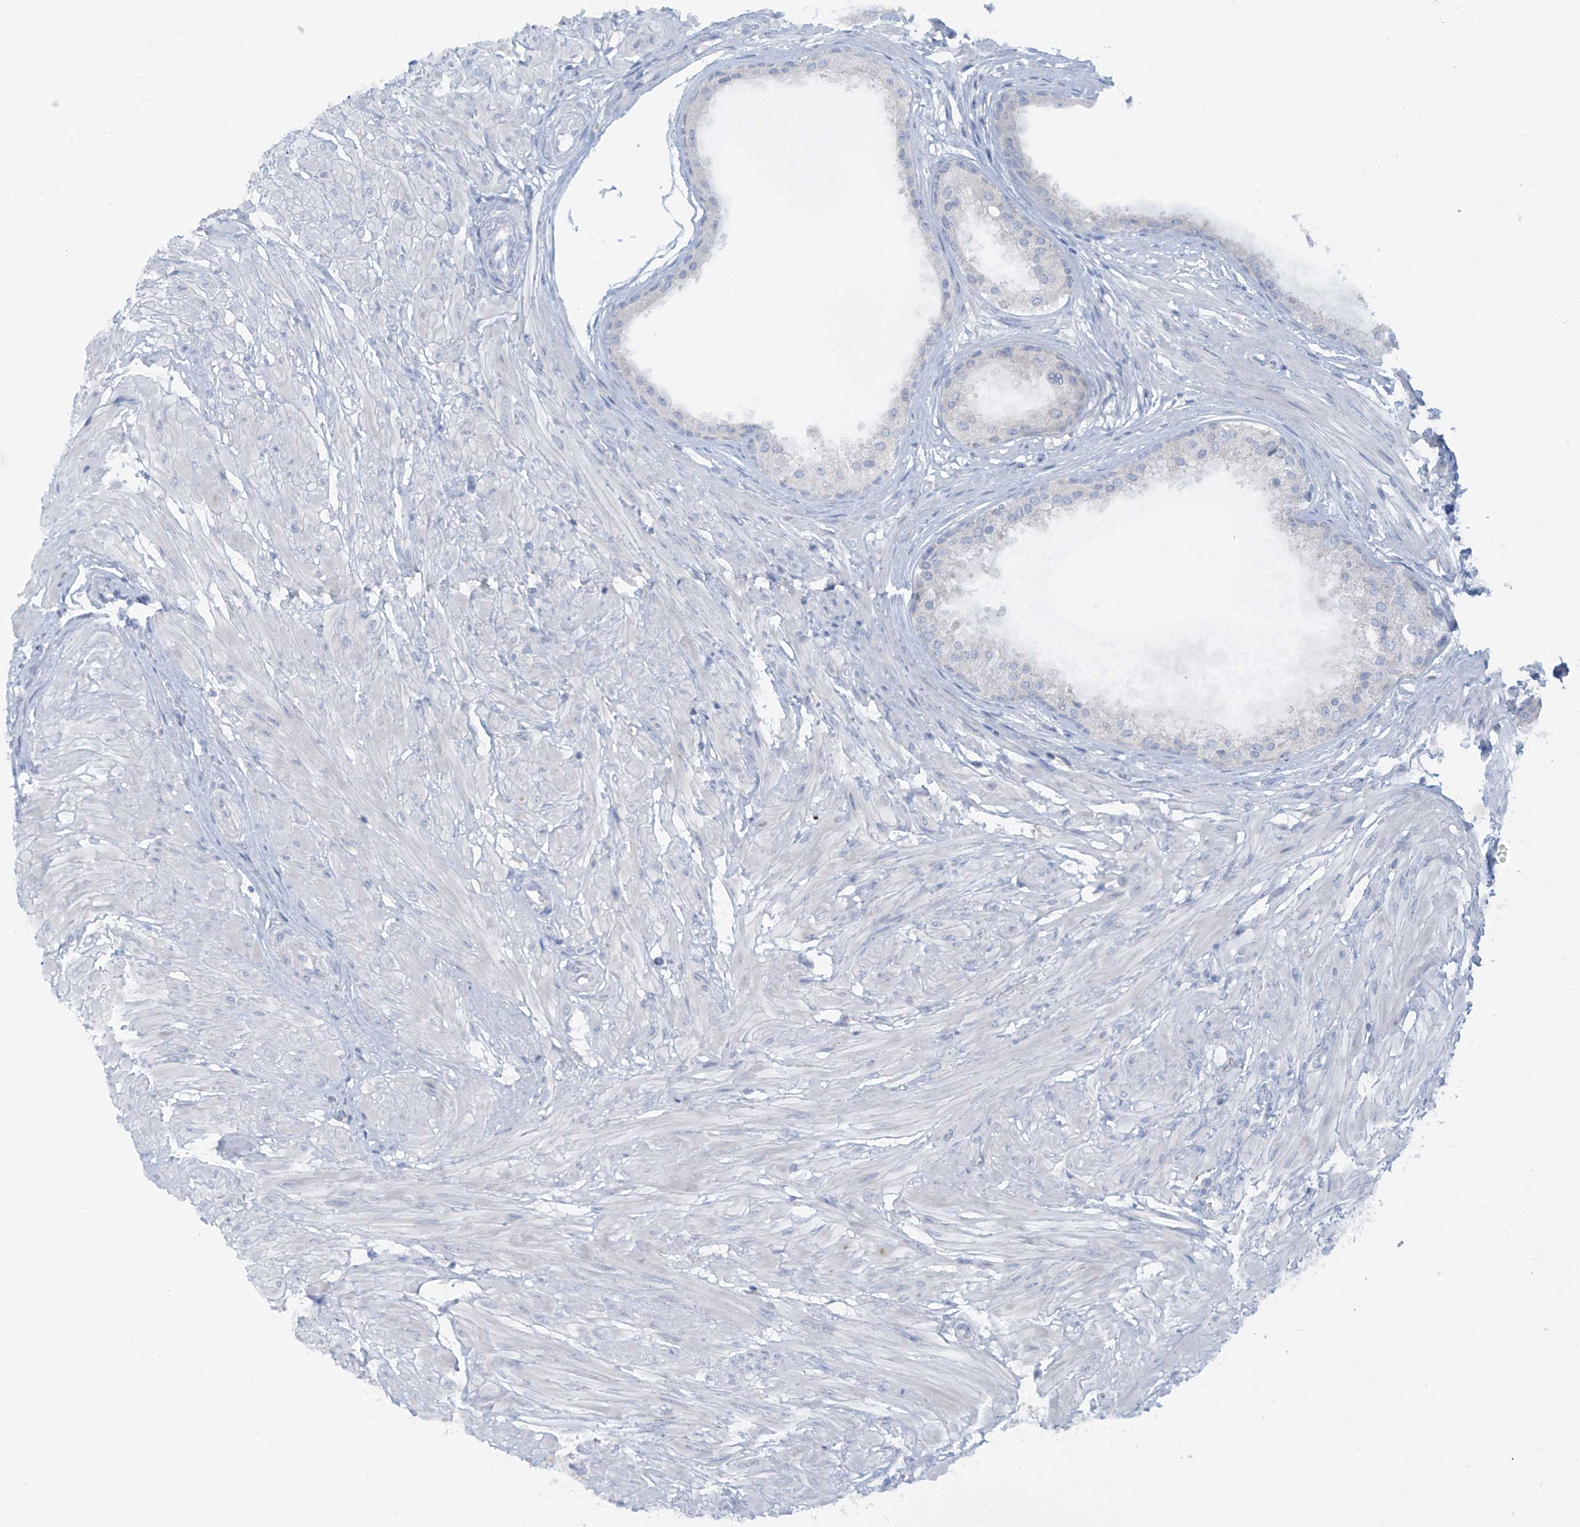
{"staining": {"intensity": "negative", "quantity": "none", "location": "none"}, "tissue": "prostate", "cell_type": "Glandular cells", "image_type": "normal", "snomed": [{"axis": "morphology", "description": "Normal tissue, NOS"}, {"axis": "topography", "description": "Prostate"}], "caption": "Immunohistochemistry of unremarkable prostate displays no expression in glandular cells.", "gene": "SLC6A12", "patient": {"sex": "male", "age": 48}}